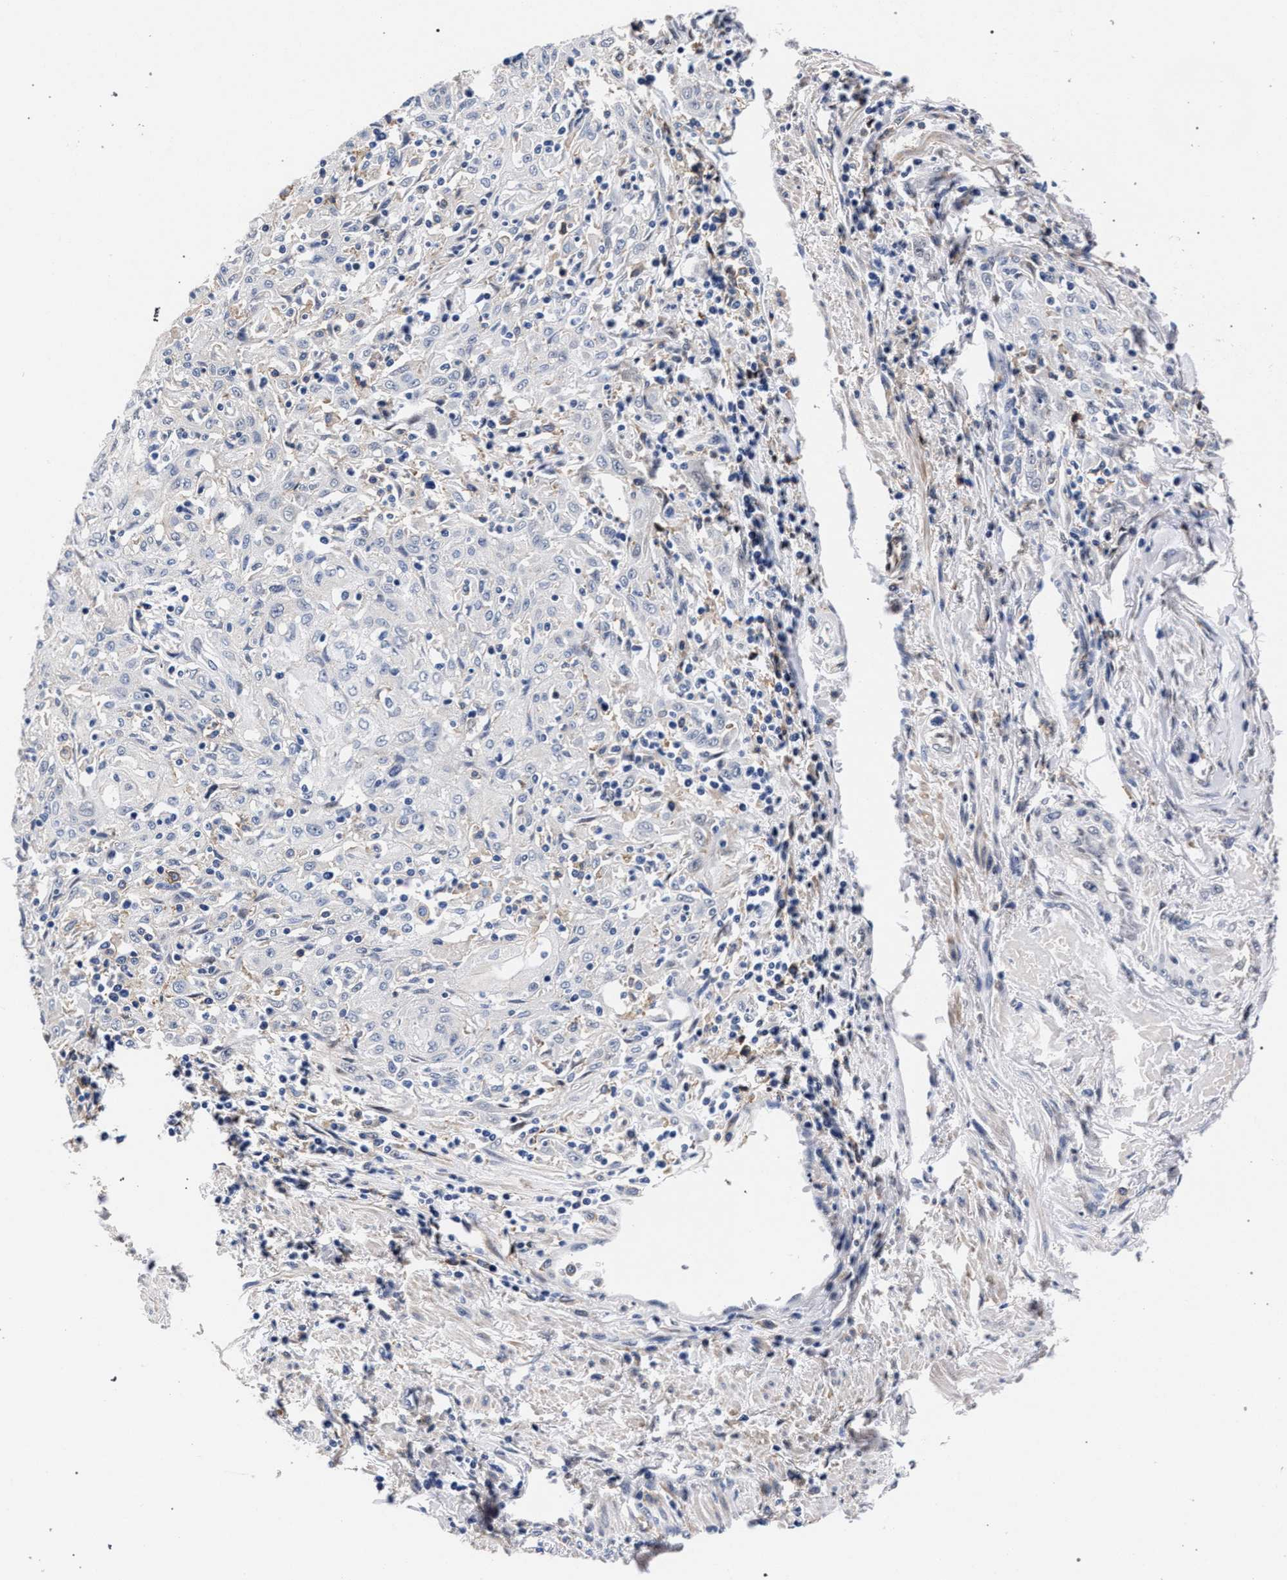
{"staining": {"intensity": "weak", "quantity": "25%-75%", "location": "nuclear"}, "tissue": "skin cancer", "cell_type": "Tumor cells", "image_type": "cancer", "snomed": [{"axis": "morphology", "description": "Squamous cell carcinoma, NOS"}, {"axis": "morphology", "description": "Squamous cell carcinoma, metastatic, NOS"}, {"axis": "topography", "description": "Skin"}, {"axis": "topography", "description": "Lymph node"}], "caption": "Skin squamous cell carcinoma was stained to show a protein in brown. There is low levels of weak nuclear positivity in about 25%-75% of tumor cells.", "gene": "ZNF462", "patient": {"sex": "male", "age": 75}}